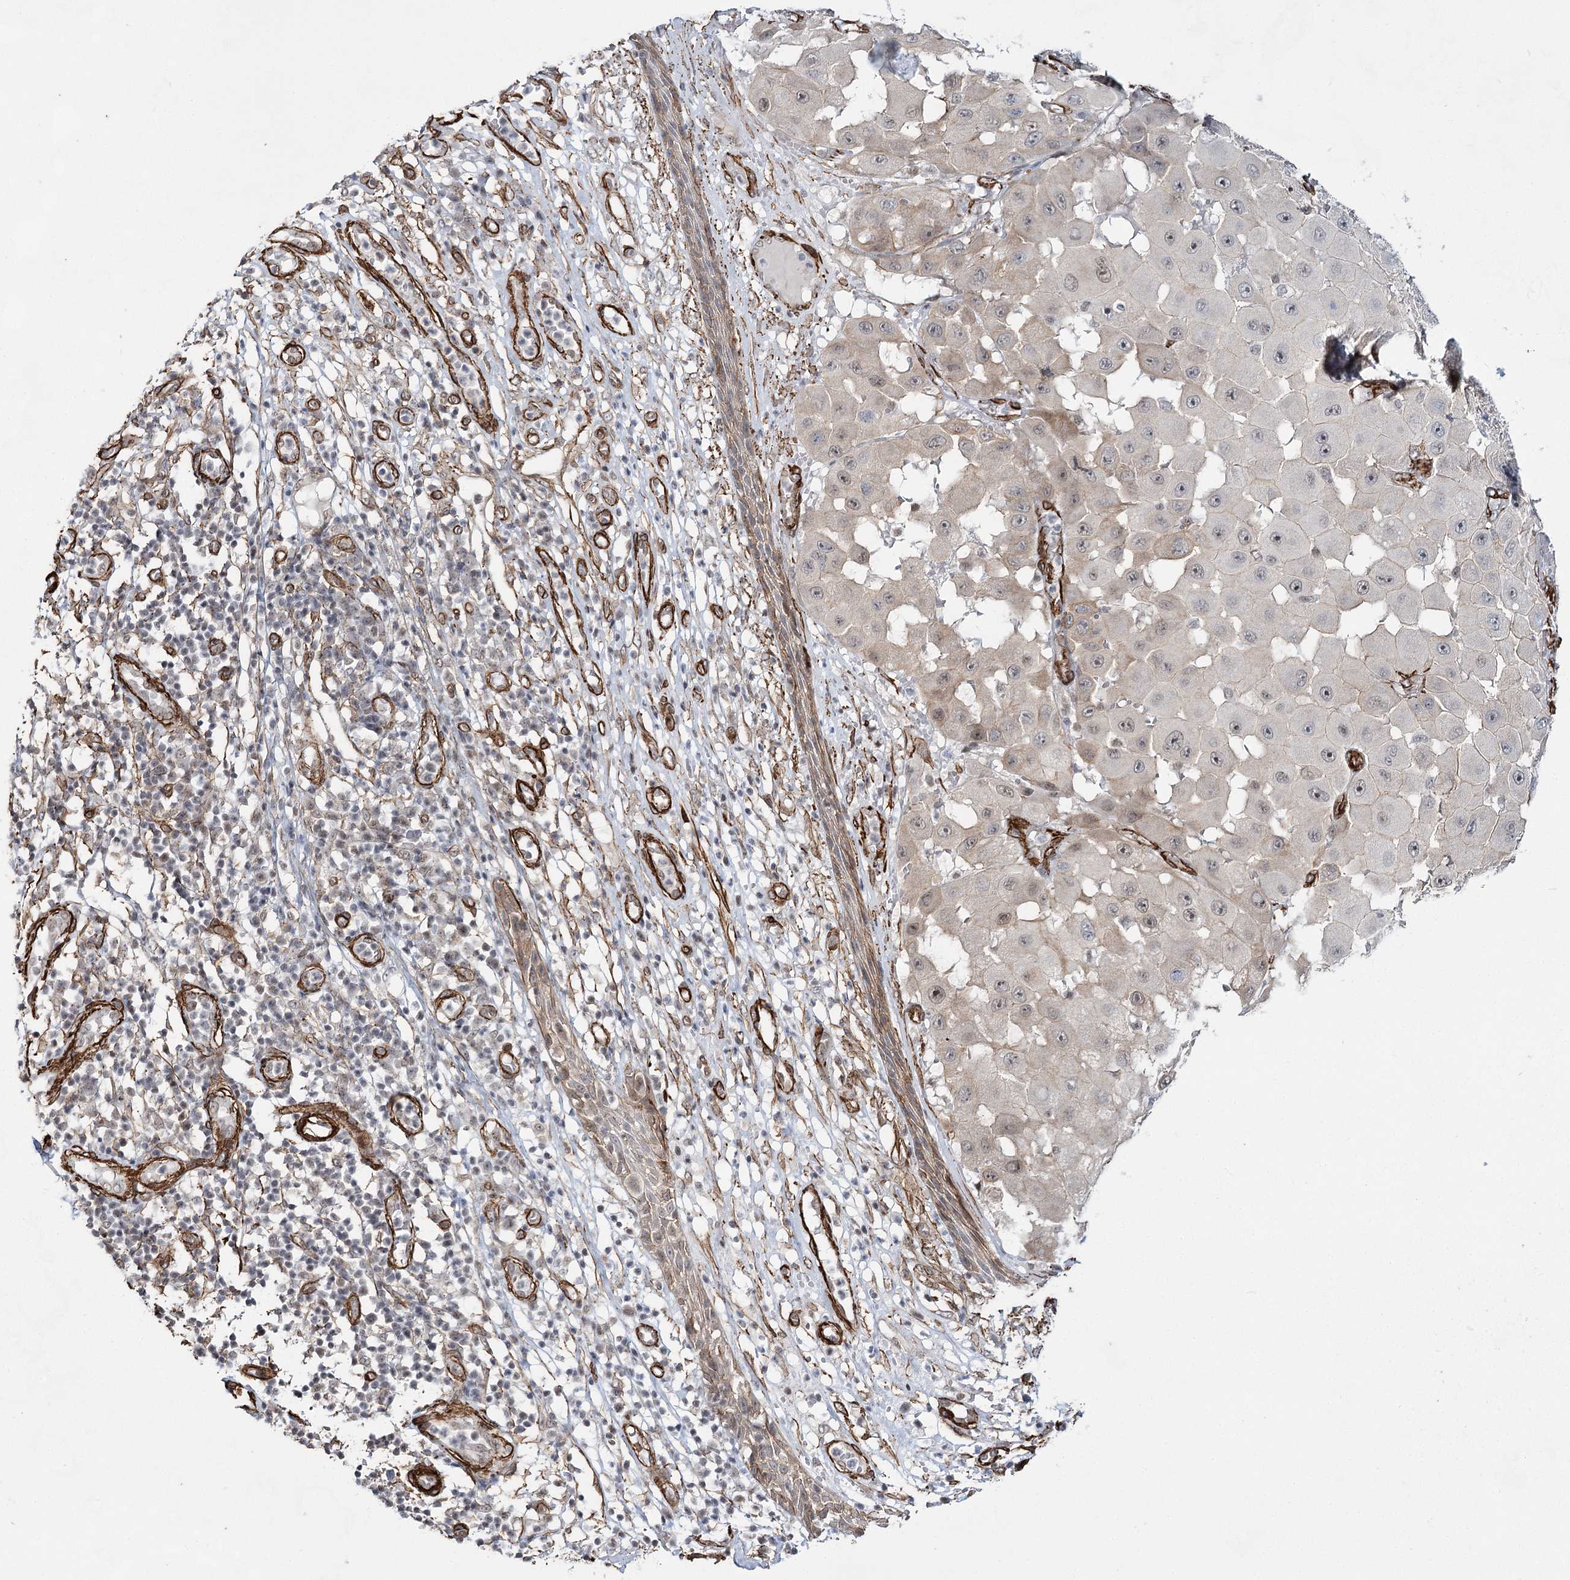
{"staining": {"intensity": "negative", "quantity": "none", "location": "none"}, "tissue": "melanoma", "cell_type": "Tumor cells", "image_type": "cancer", "snomed": [{"axis": "morphology", "description": "Malignant melanoma, NOS"}, {"axis": "topography", "description": "Skin"}], "caption": "This histopathology image is of malignant melanoma stained with IHC to label a protein in brown with the nuclei are counter-stained blue. There is no expression in tumor cells.", "gene": "CWF19L1", "patient": {"sex": "female", "age": 81}}